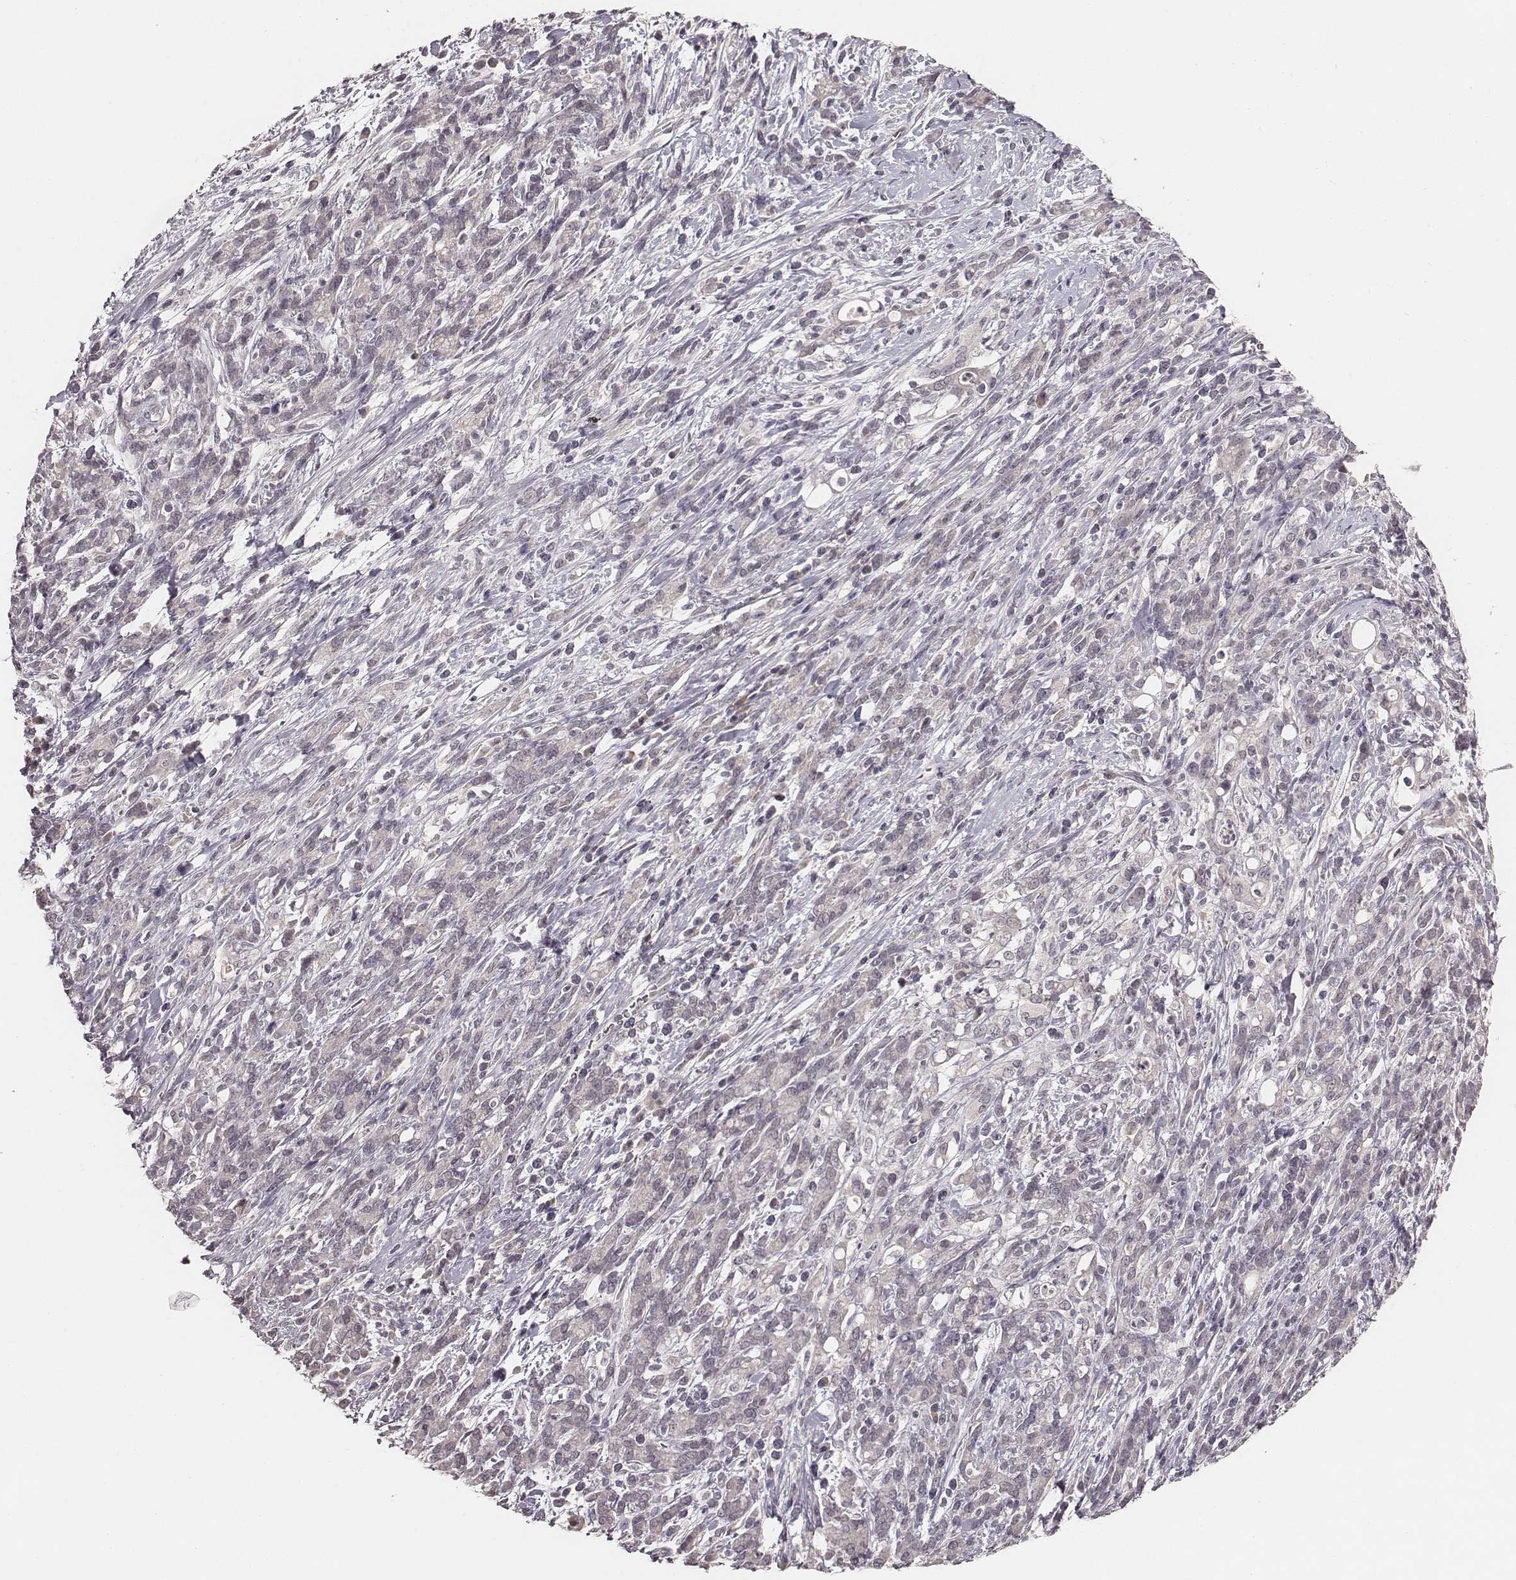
{"staining": {"intensity": "negative", "quantity": "none", "location": "none"}, "tissue": "stomach cancer", "cell_type": "Tumor cells", "image_type": "cancer", "snomed": [{"axis": "morphology", "description": "Adenocarcinoma, NOS"}, {"axis": "topography", "description": "Stomach"}], "caption": "There is no significant positivity in tumor cells of stomach adenocarcinoma. (Brightfield microscopy of DAB immunohistochemistry at high magnification).", "gene": "LY6K", "patient": {"sex": "female", "age": 57}}